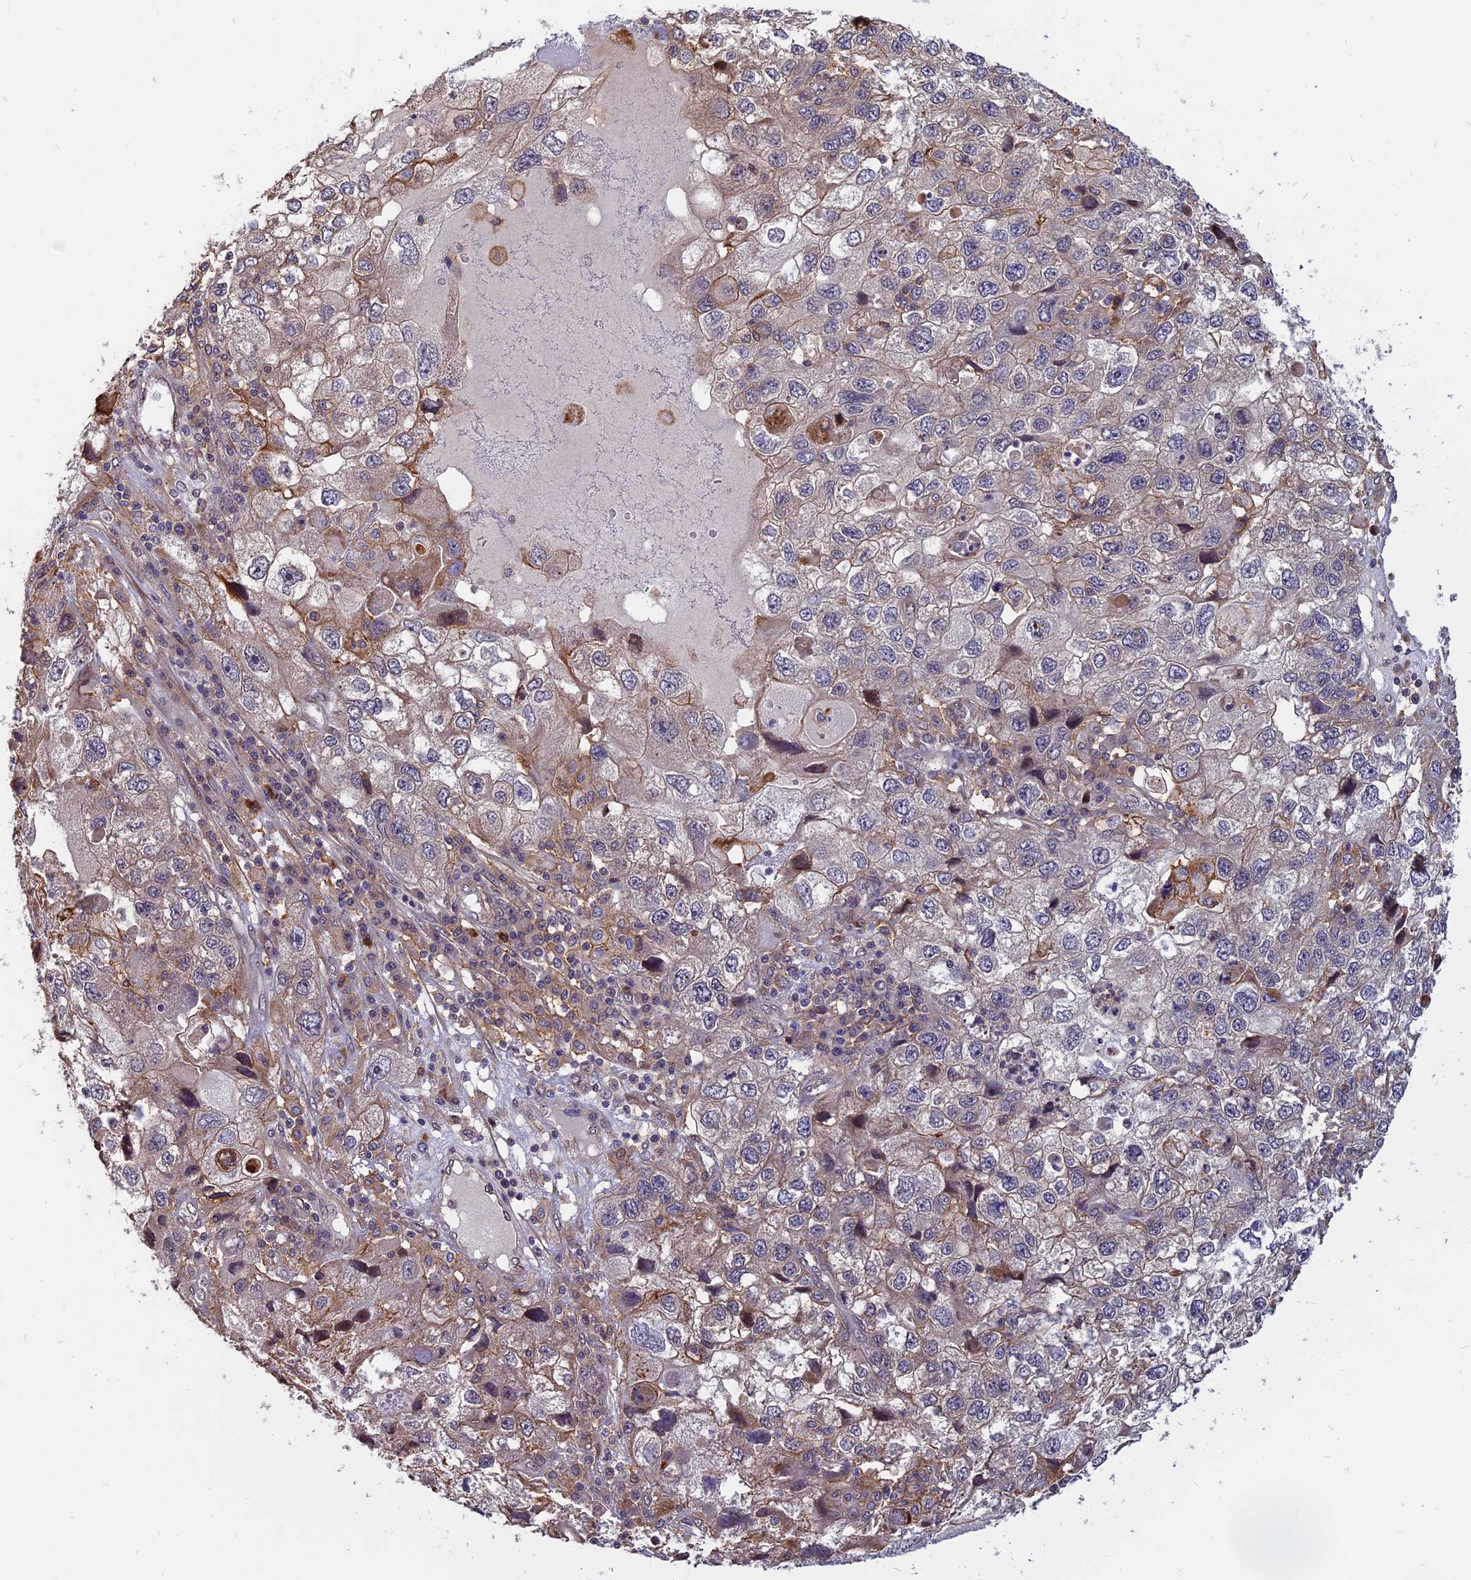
{"staining": {"intensity": "weak", "quantity": "<25%", "location": "cytoplasmic/membranous"}, "tissue": "endometrial cancer", "cell_type": "Tumor cells", "image_type": "cancer", "snomed": [{"axis": "morphology", "description": "Adenocarcinoma, NOS"}, {"axis": "topography", "description": "Endometrium"}], "caption": "Photomicrograph shows no protein positivity in tumor cells of endometrial cancer (adenocarcinoma) tissue. (DAB (3,3'-diaminobenzidine) immunohistochemistry visualized using brightfield microscopy, high magnification).", "gene": "SPG11", "patient": {"sex": "female", "age": 49}}